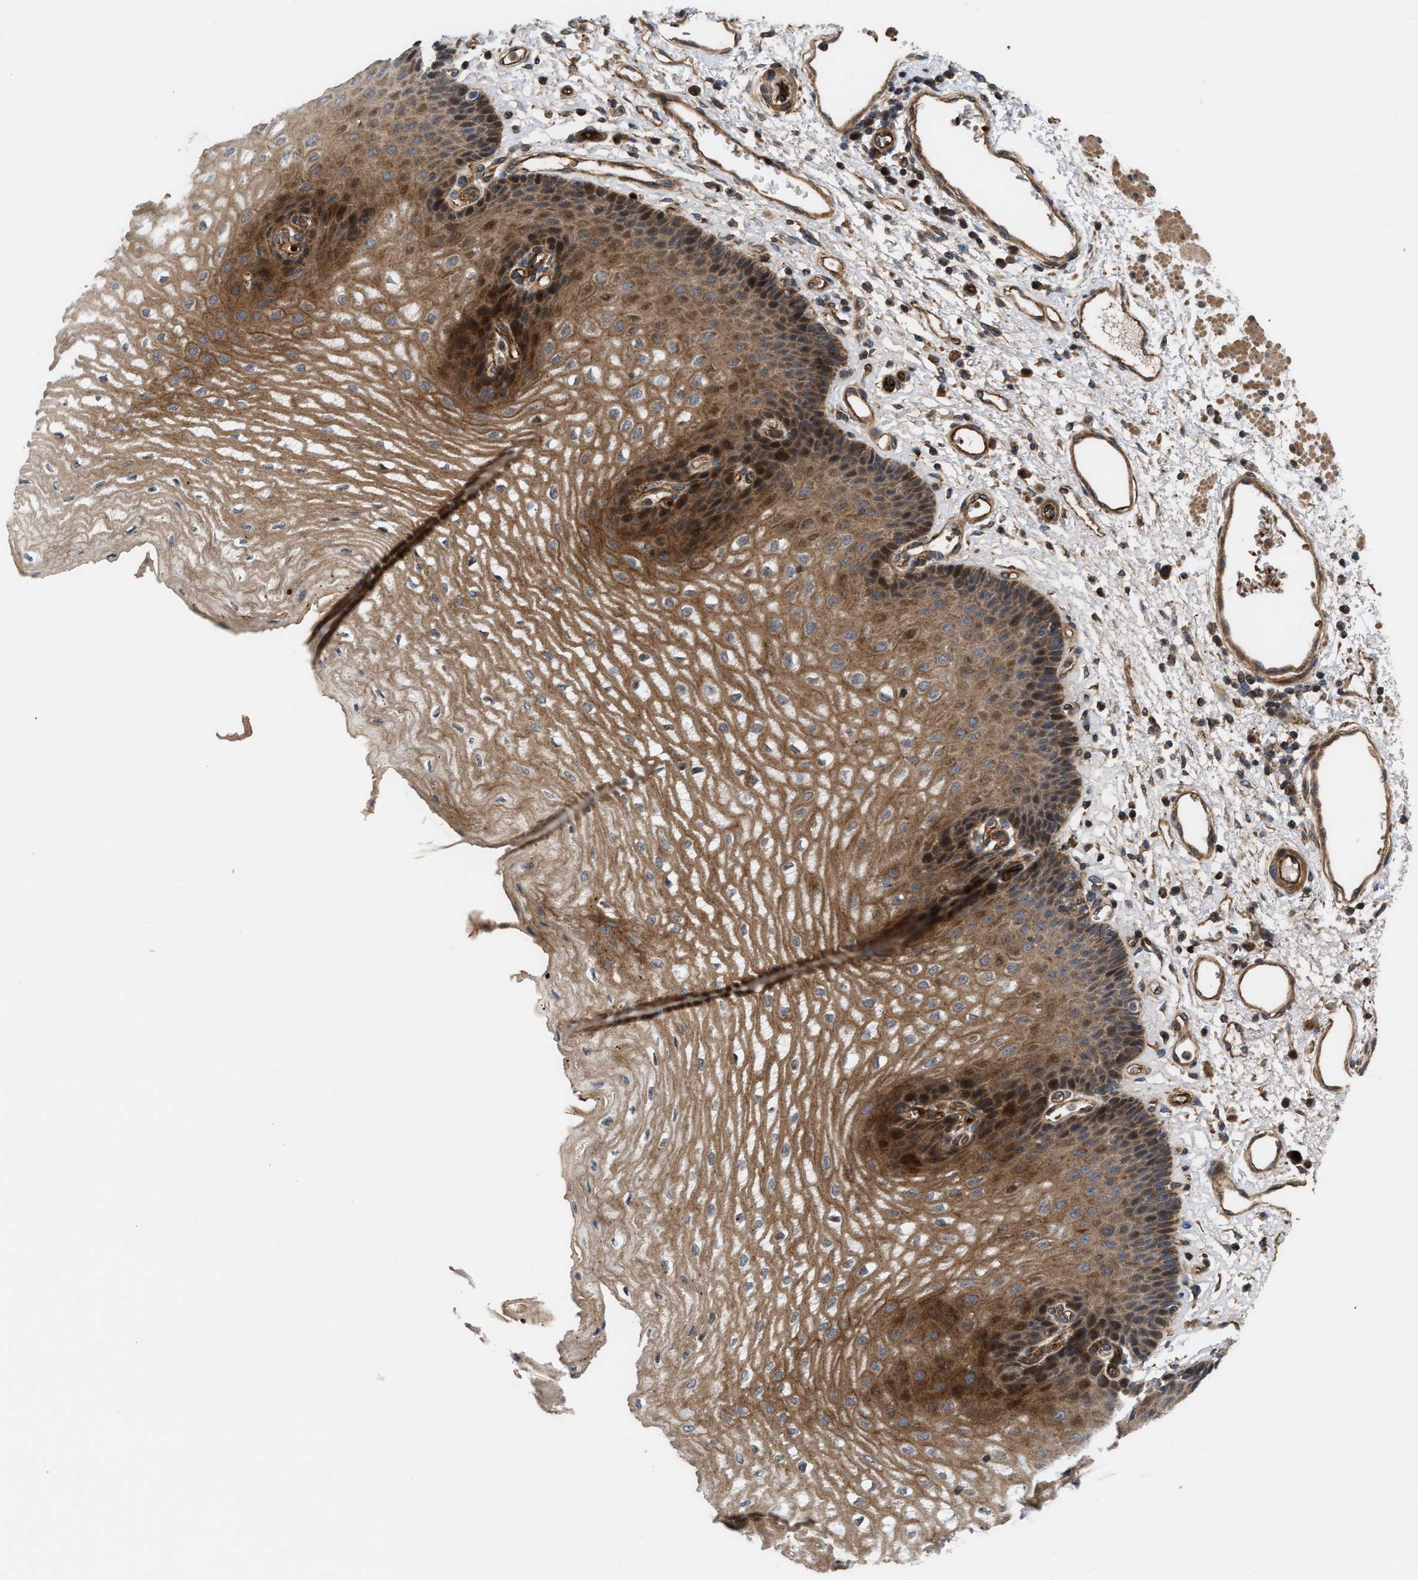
{"staining": {"intensity": "strong", "quantity": ">75%", "location": "cytoplasmic/membranous"}, "tissue": "esophagus", "cell_type": "Squamous epithelial cells", "image_type": "normal", "snomed": [{"axis": "morphology", "description": "Normal tissue, NOS"}, {"axis": "topography", "description": "Esophagus"}], "caption": "Human esophagus stained with a brown dye displays strong cytoplasmic/membranous positive positivity in about >75% of squamous epithelial cells.", "gene": "STAU1", "patient": {"sex": "male", "age": 54}}